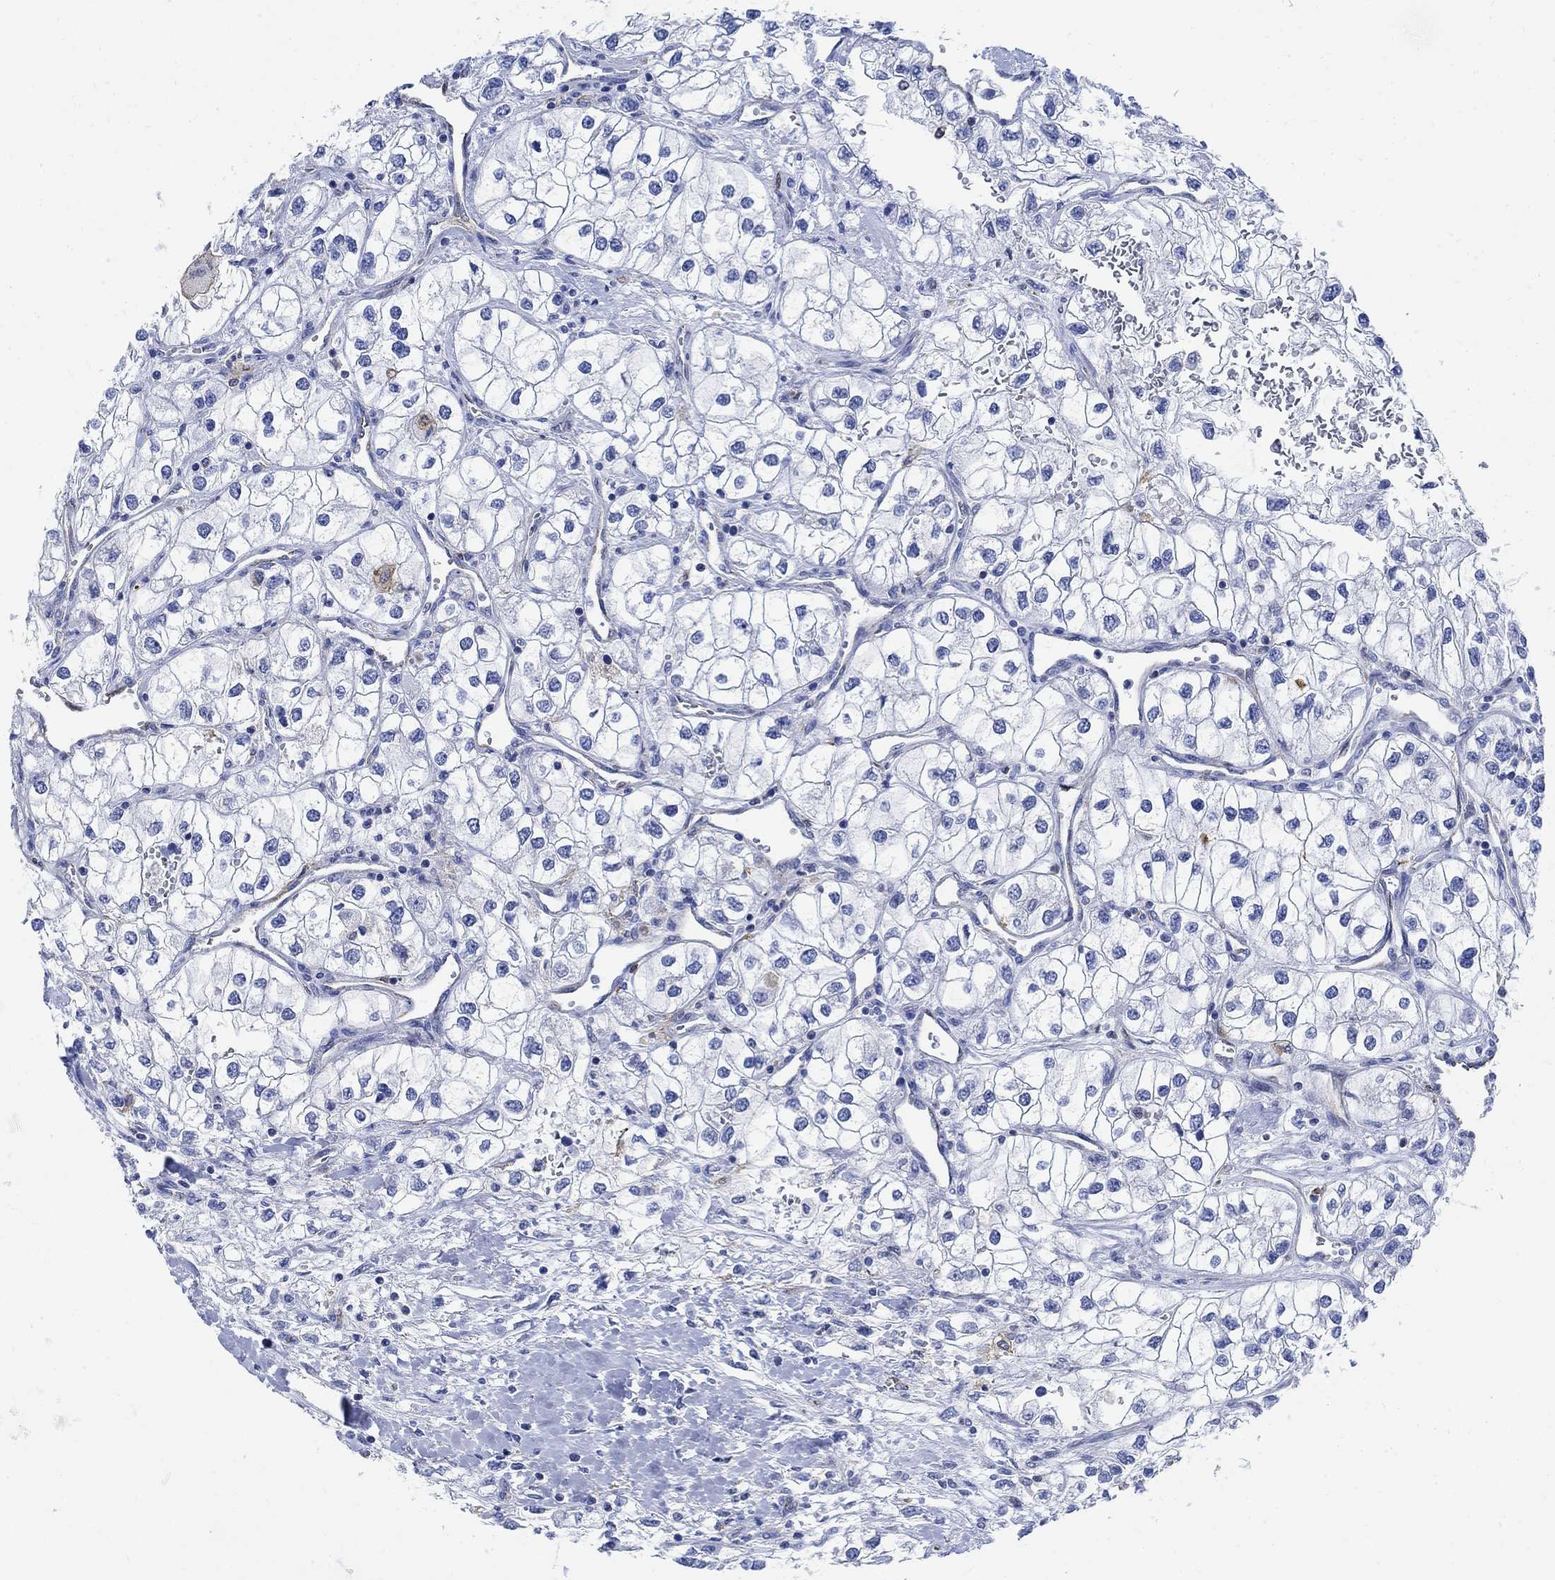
{"staining": {"intensity": "negative", "quantity": "none", "location": "none"}, "tissue": "renal cancer", "cell_type": "Tumor cells", "image_type": "cancer", "snomed": [{"axis": "morphology", "description": "Adenocarcinoma, NOS"}, {"axis": "topography", "description": "Kidney"}], "caption": "IHC image of human renal cancer stained for a protein (brown), which displays no staining in tumor cells. (Brightfield microscopy of DAB (3,3'-diaminobenzidine) immunohistochemistry at high magnification).", "gene": "PHF21B", "patient": {"sex": "male", "age": 59}}